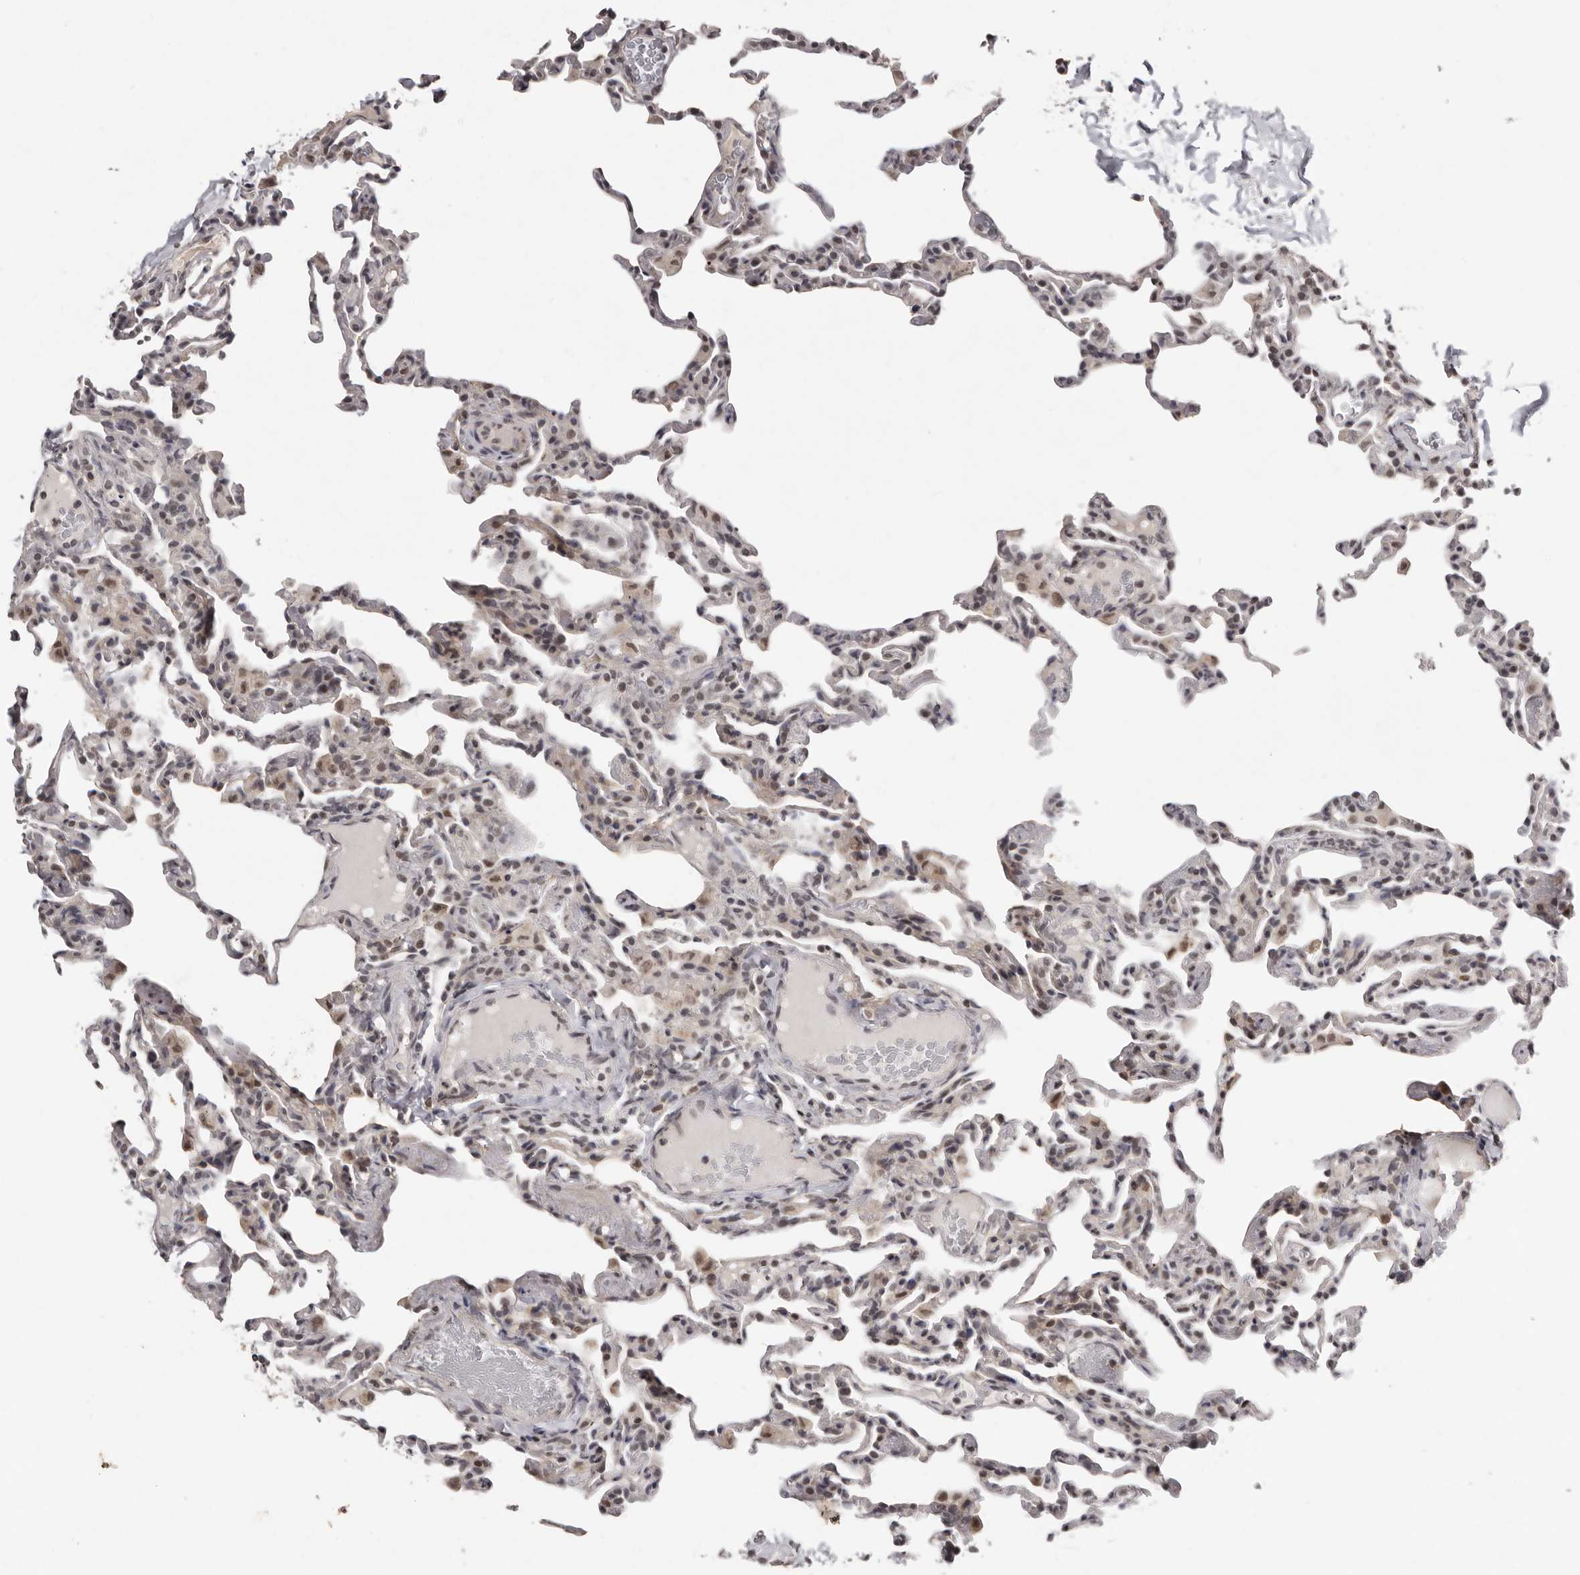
{"staining": {"intensity": "weak", "quantity": "25%-75%", "location": "nuclear"}, "tissue": "lung", "cell_type": "Alveolar cells", "image_type": "normal", "snomed": [{"axis": "morphology", "description": "Normal tissue, NOS"}, {"axis": "topography", "description": "Lung"}], "caption": "Lung stained with a brown dye displays weak nuclear positive staining in about 25%-75% of alveolar cells.", "gene": "SRCAP", "patient": {"sex": "male", "age": 20}}